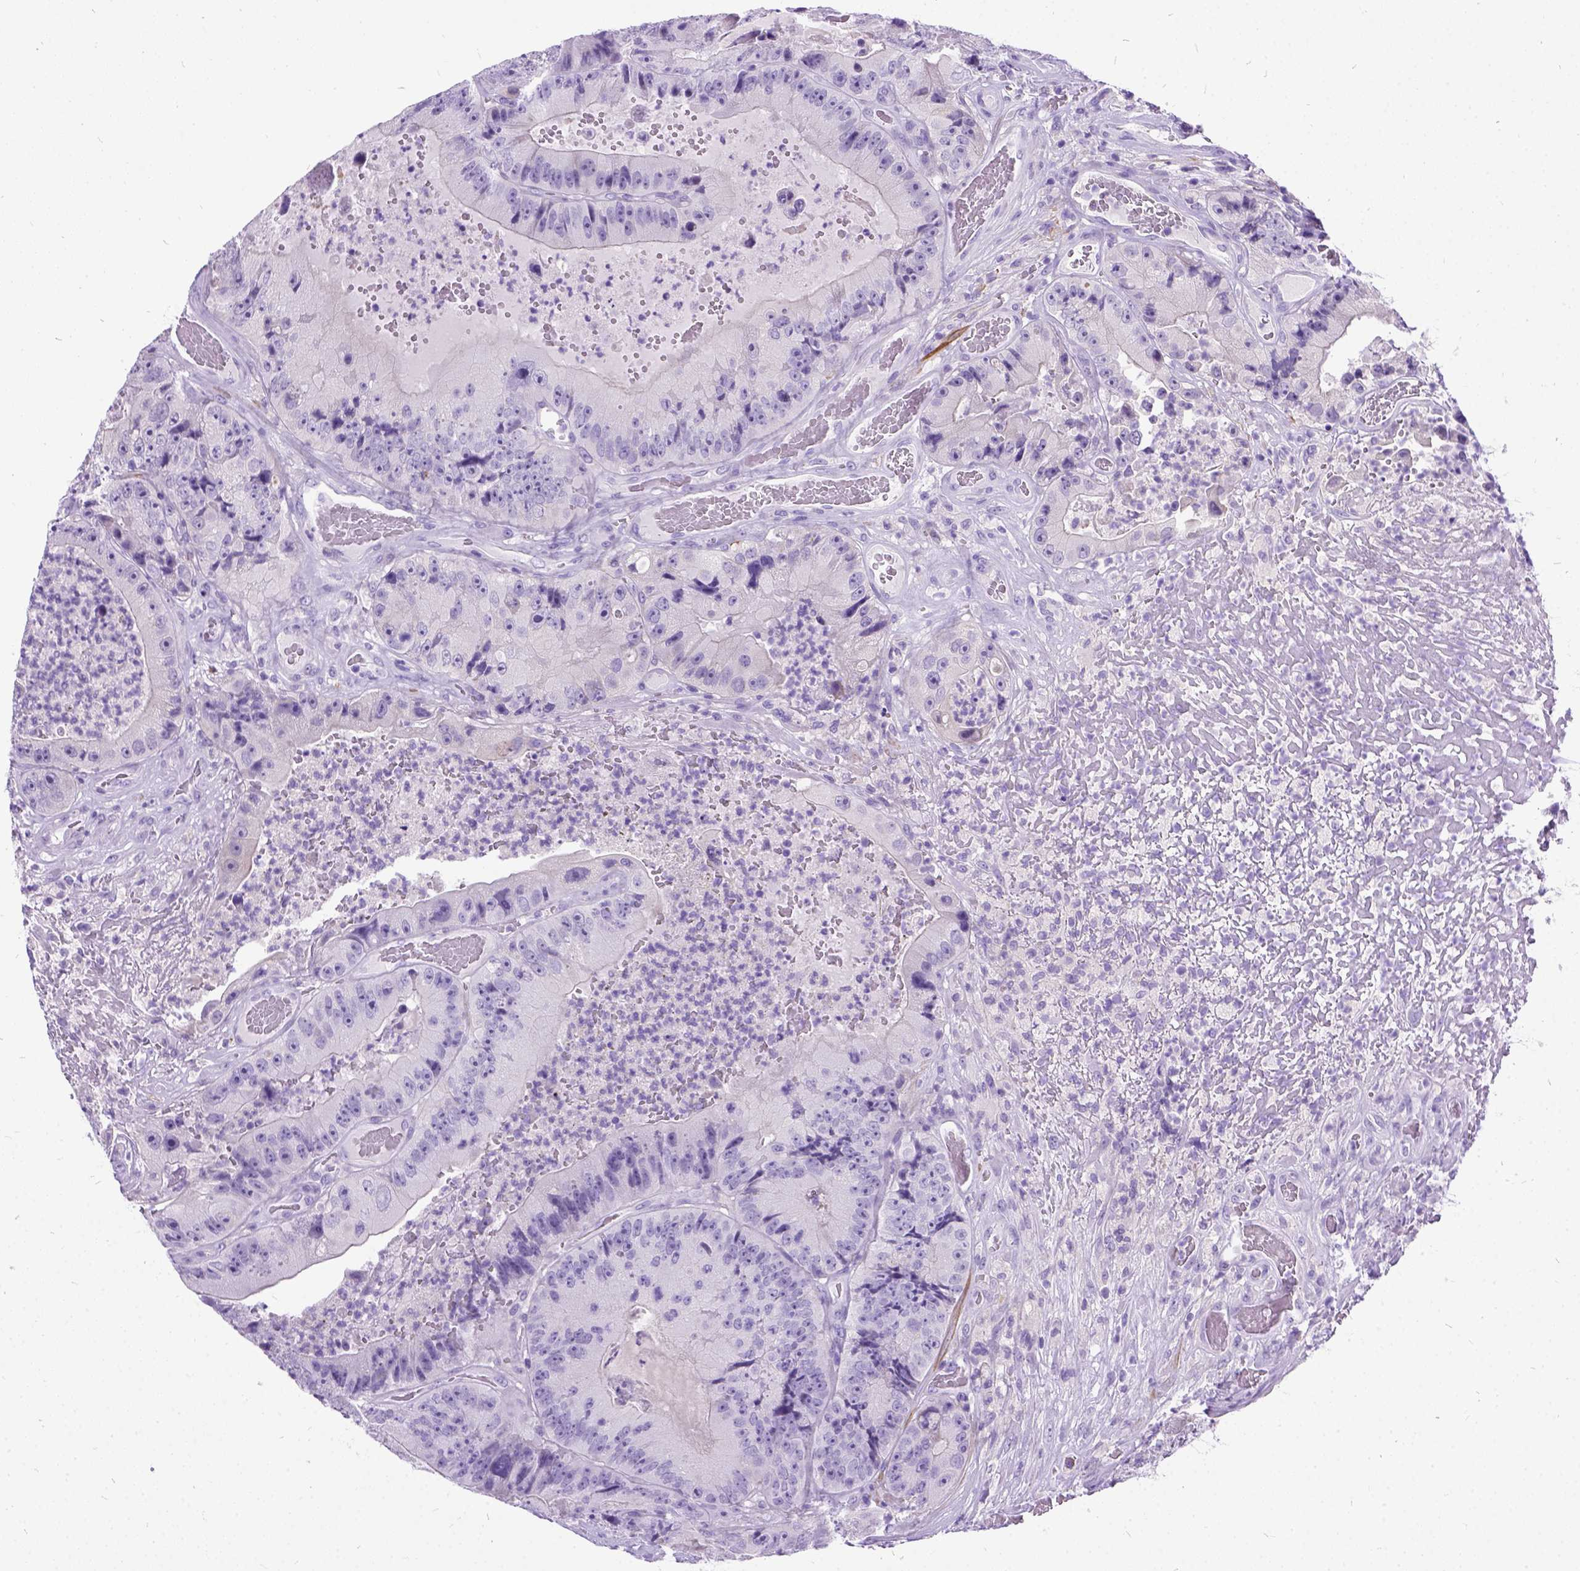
{"staining": {"intensity": "negative", "quantity": "none", "location": "none"}, "tissue": "colorectal cancer", "cell_type": "Tumor cells", "image_type": "cancer", "snomed": [{"axis": "morphology", "description": "Adenocarcinoma, NOS"}, {"axis": "topography", "description": "Colon"}], "caption": "Adenocarcinoma (colorectal) was stained to show a protein in brown. There is no significant positivity in tumor cells.", "gene": "PRG2", "patient": {"sex": "female", "age": 86}}